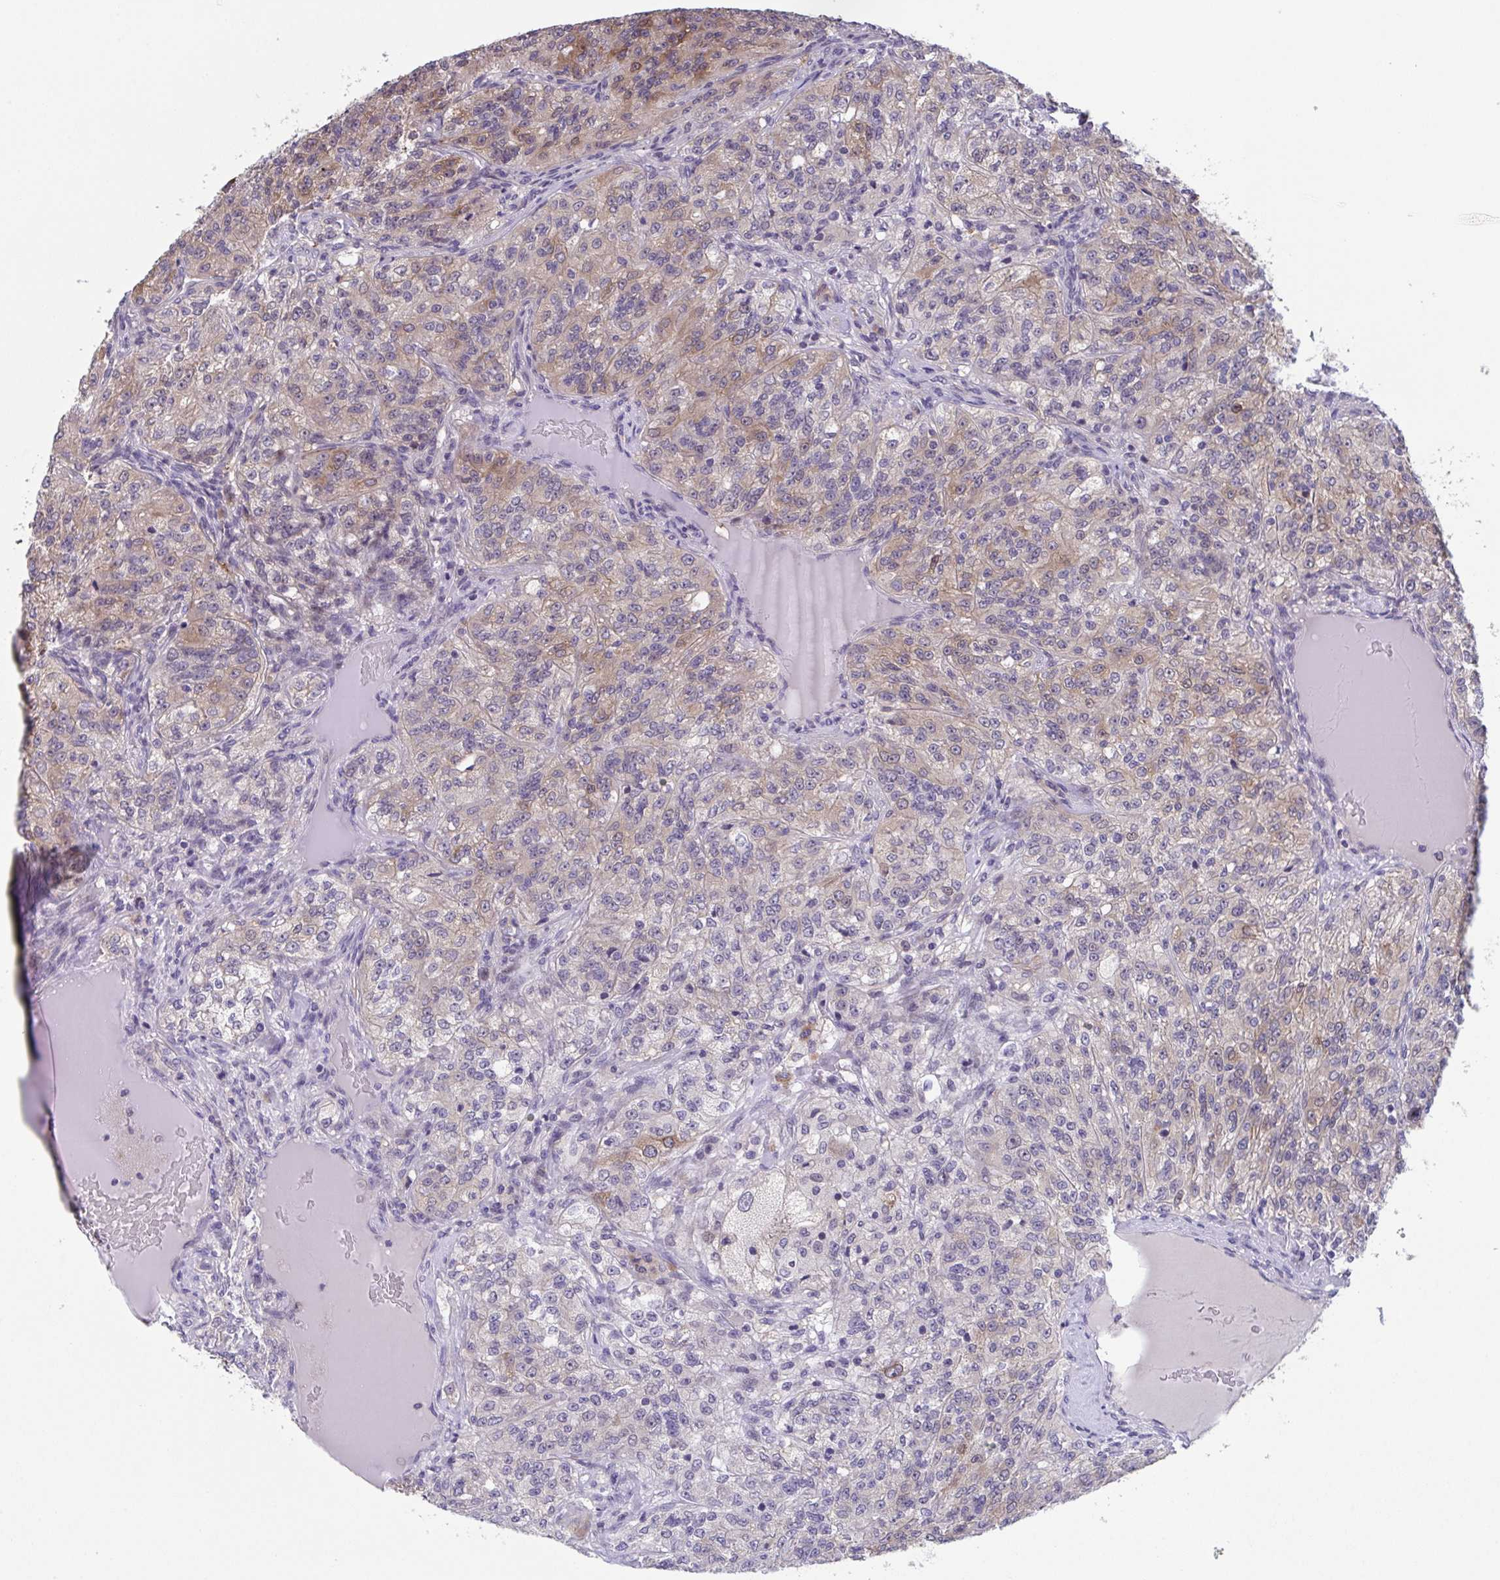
{"staining": {"intensity": "moderate", "quantity": "25%-75%", "location": "cytoplasmic/membranous,nuclear"}, "tissue": "renal cancer", "cell_type": "Tumor cells", "image_type": "cancer", "snomed": [{"axis": "morphology", "description": "Adenocarcinoma, NOS"}, {"axis": "topography", "description": "Kidney"}], "caption": "There is medium levels of moderate cytoplasmic/membranous and nuclear positivity in tumor cells of renal cancer (adenocarcinoma), as demonstrated by immunohistochemical staining (brown color).", "gene": "RIOK1", "patient": {"sex": "female", "age": 63}}